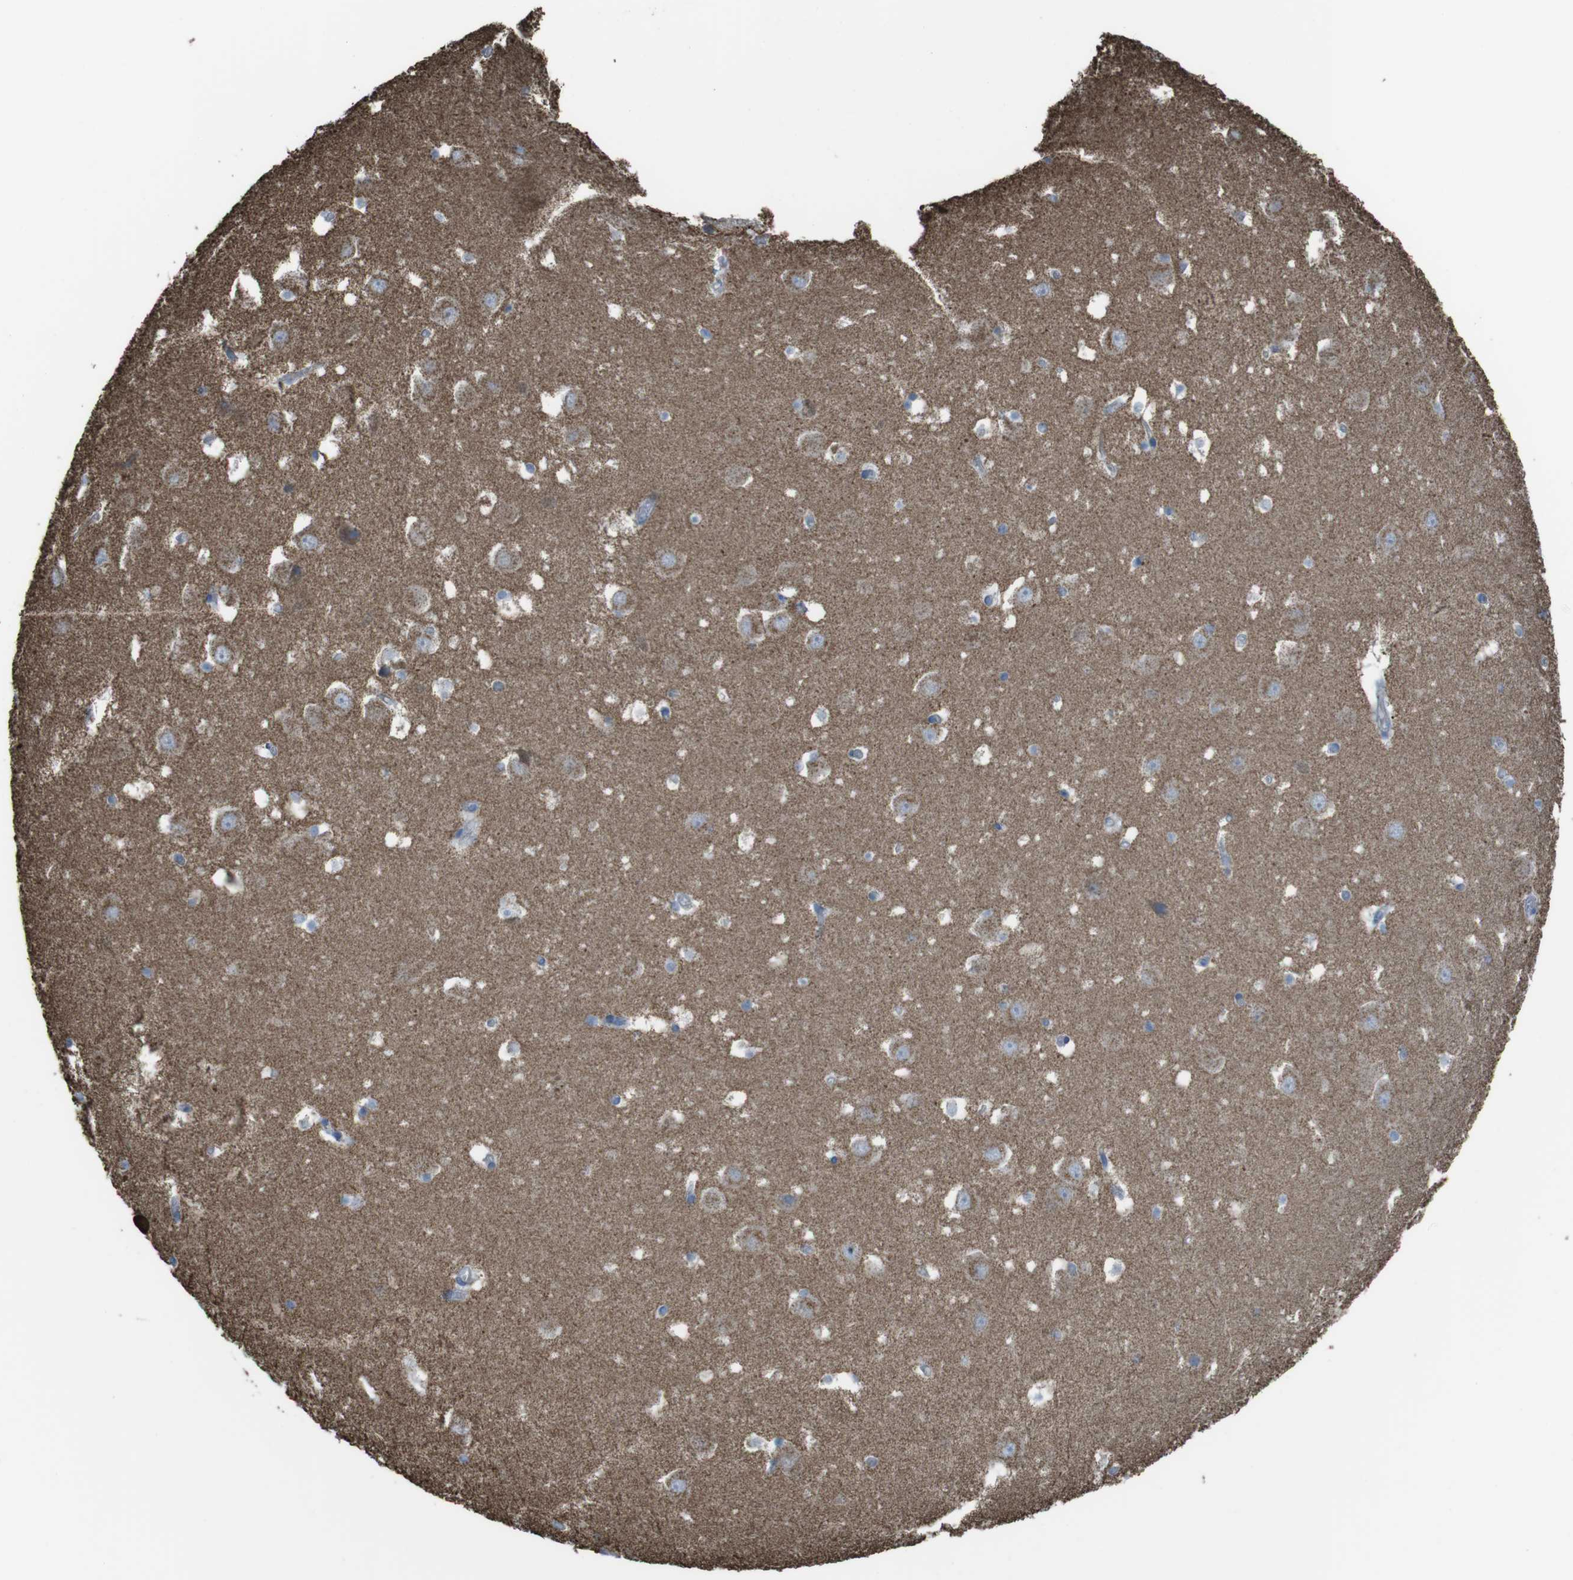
{"staining": {"intensity": "weak", "quantity": "<25%", "location": "cytoplasmic/membranous"}, "tissue": "hippocampus", "cell_type": "Glial cells", "image_type": "normal", "snomed": [{"axis": "morphology", "description": "Normal tissue, NOS"}, {"axis": "topography", "description": "Hippocampus"}], "caption": "A high-resolution image shows immunohistochemistry staining of benign hippocampus, which displays no significant positivity in glial cells. Nuclei are stained in blue.", "gene": "GRIK1", "patient": {"sex": "male", "age": 45}}